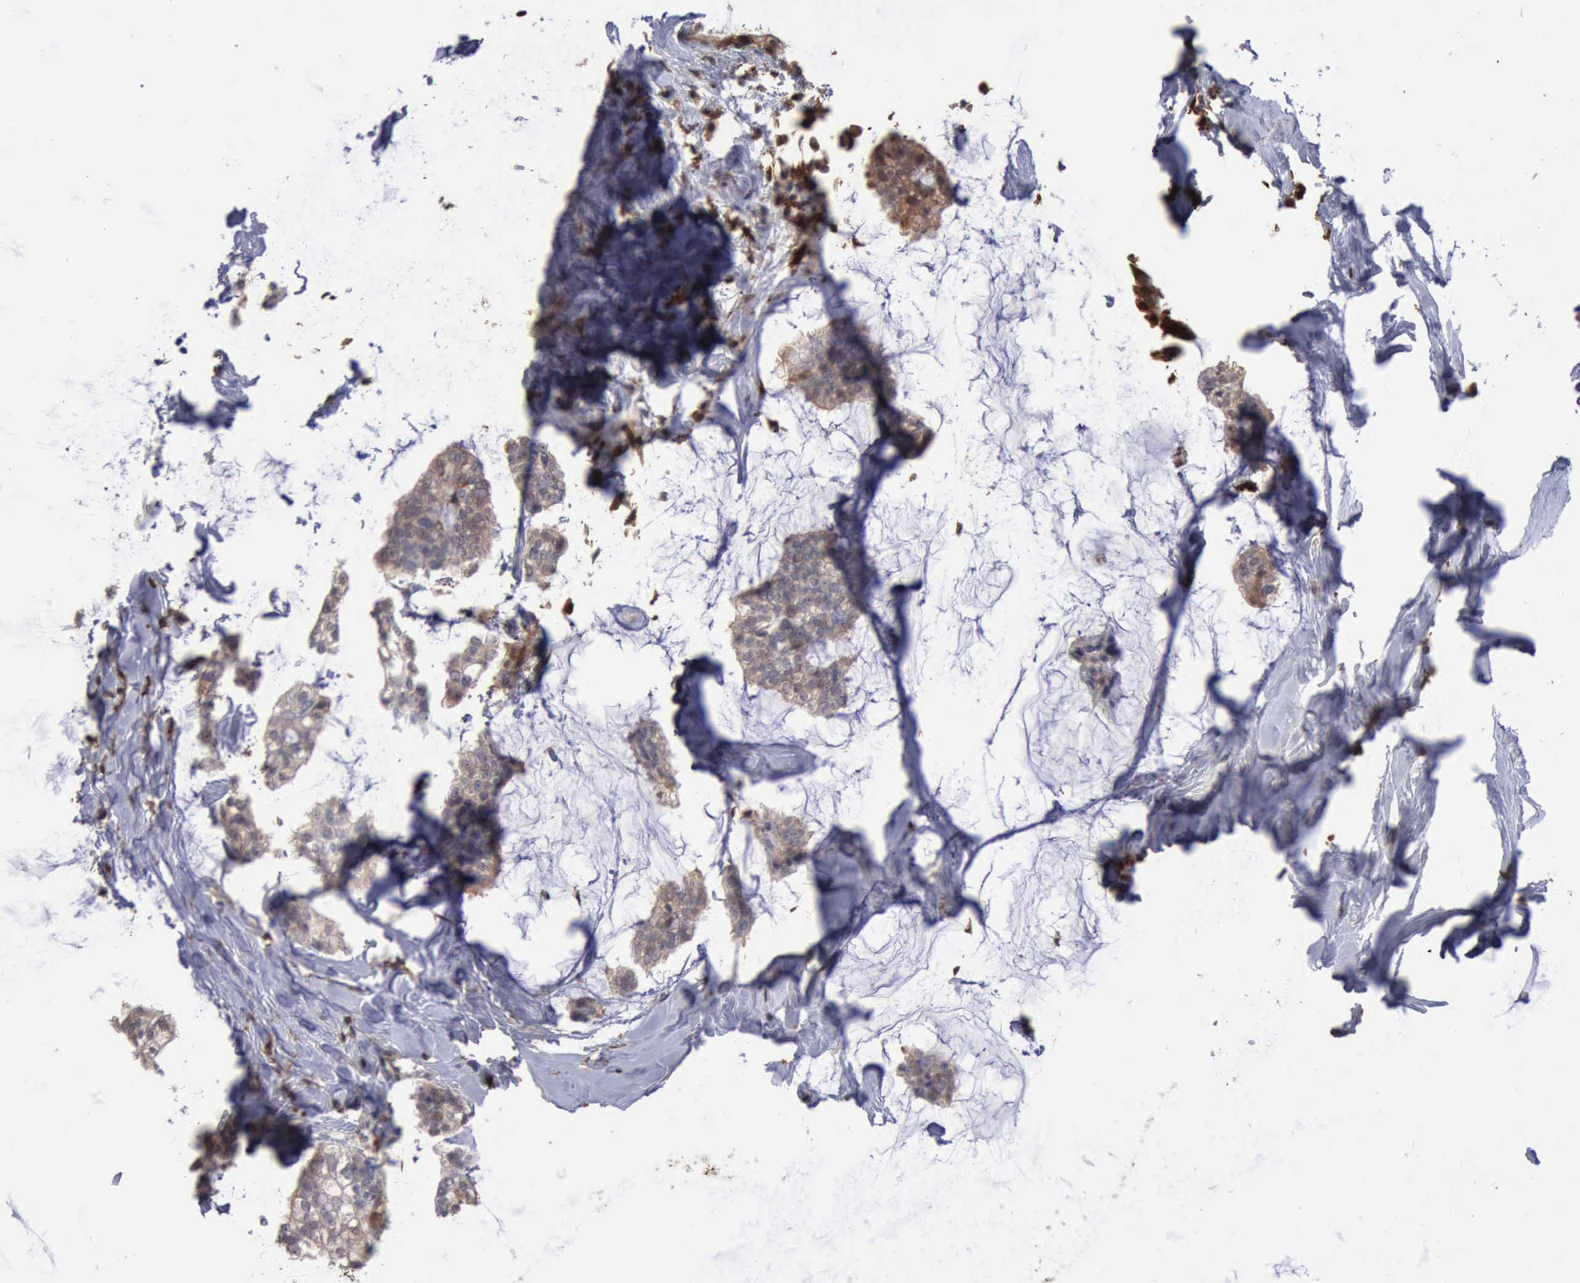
{"staining": {"intensity": "weak", "quantity": "<25%", "location": "cytoplasmic/membranous"}, "tissue": "breast cancer", "cell_type": "Tumor cells", "image_type": "cancer", "snomed": [{"axis": "morphology", "description": "Duct carcinoma"}, {"axis": "topography", "description": "Breast"}], "caption": "The IHC histopathology image has no significant positivity in tumor cells of invasive ductal carcinoma (breast) tissue.", "gene": "STAT1", "patient": {"sex": "female", "age": 93}}